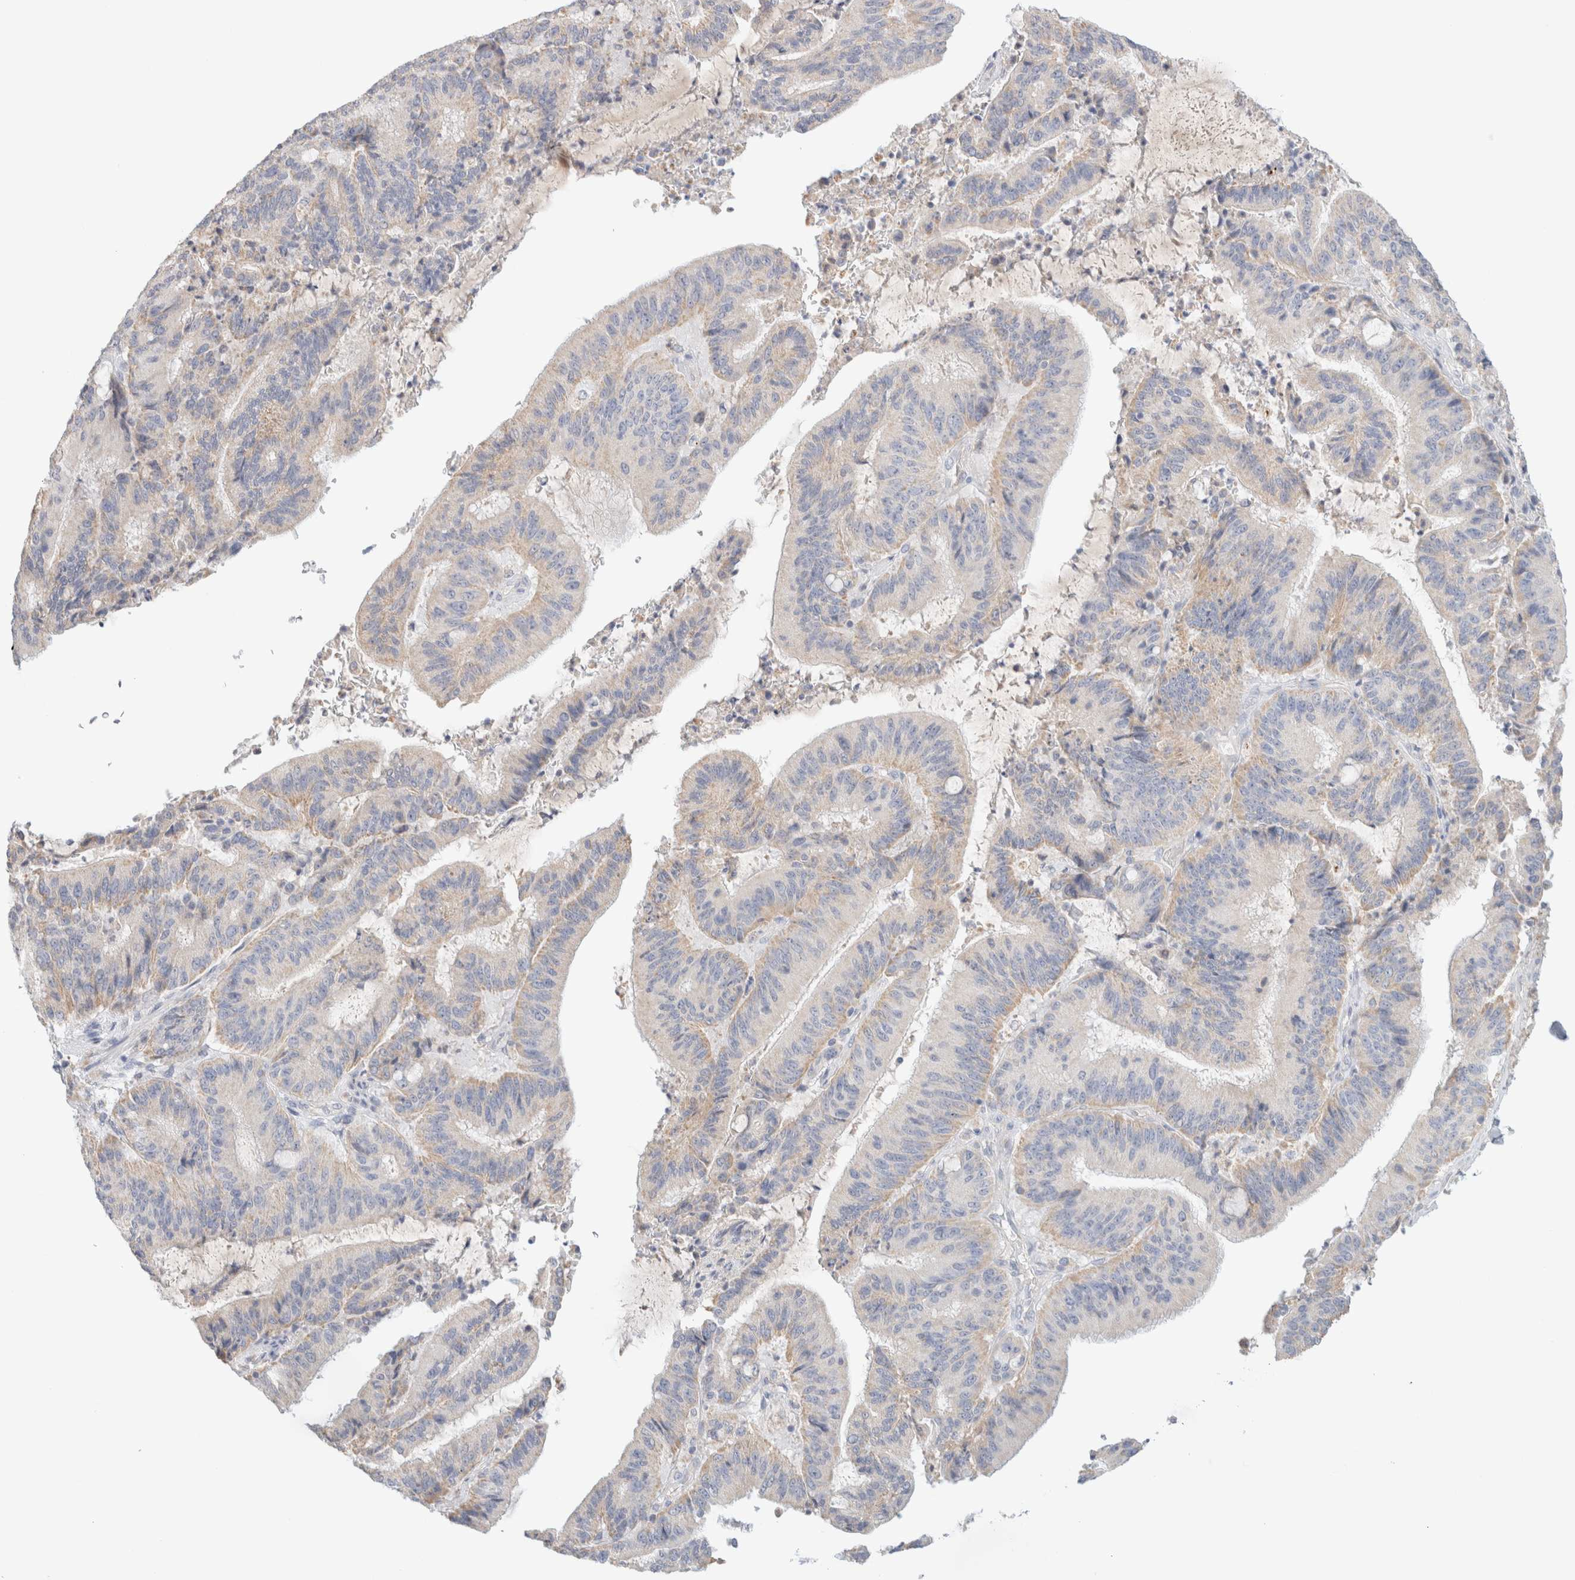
{"staining": {"intensity": "weak", "quantity": "25%-75%", "location": "cytoplasmic/membranous"}, "tissue": "liver cancer", "cell_type": "Tumor cells", "image_type": "cancer", "snomed": [{"axis": "morphology", "description": "Normal tissue, NOS"}, {"axis": "morphology", "description": "Cholangiocarcinoma"}, {"axis": "topography", "description": "Liver"}, {"axis": "topography", "description": "Peripheral nerve tissue"}], "caption": "This photomicrograph reveals immunohistochemistry staining of human liver cholangiocarcinoma, with low weak cytoplasmic/membranous staining in approximately 25%-75% of tumor cells.", "gene": "HEXD", "patient": {"sex": "female", "age": 73}}